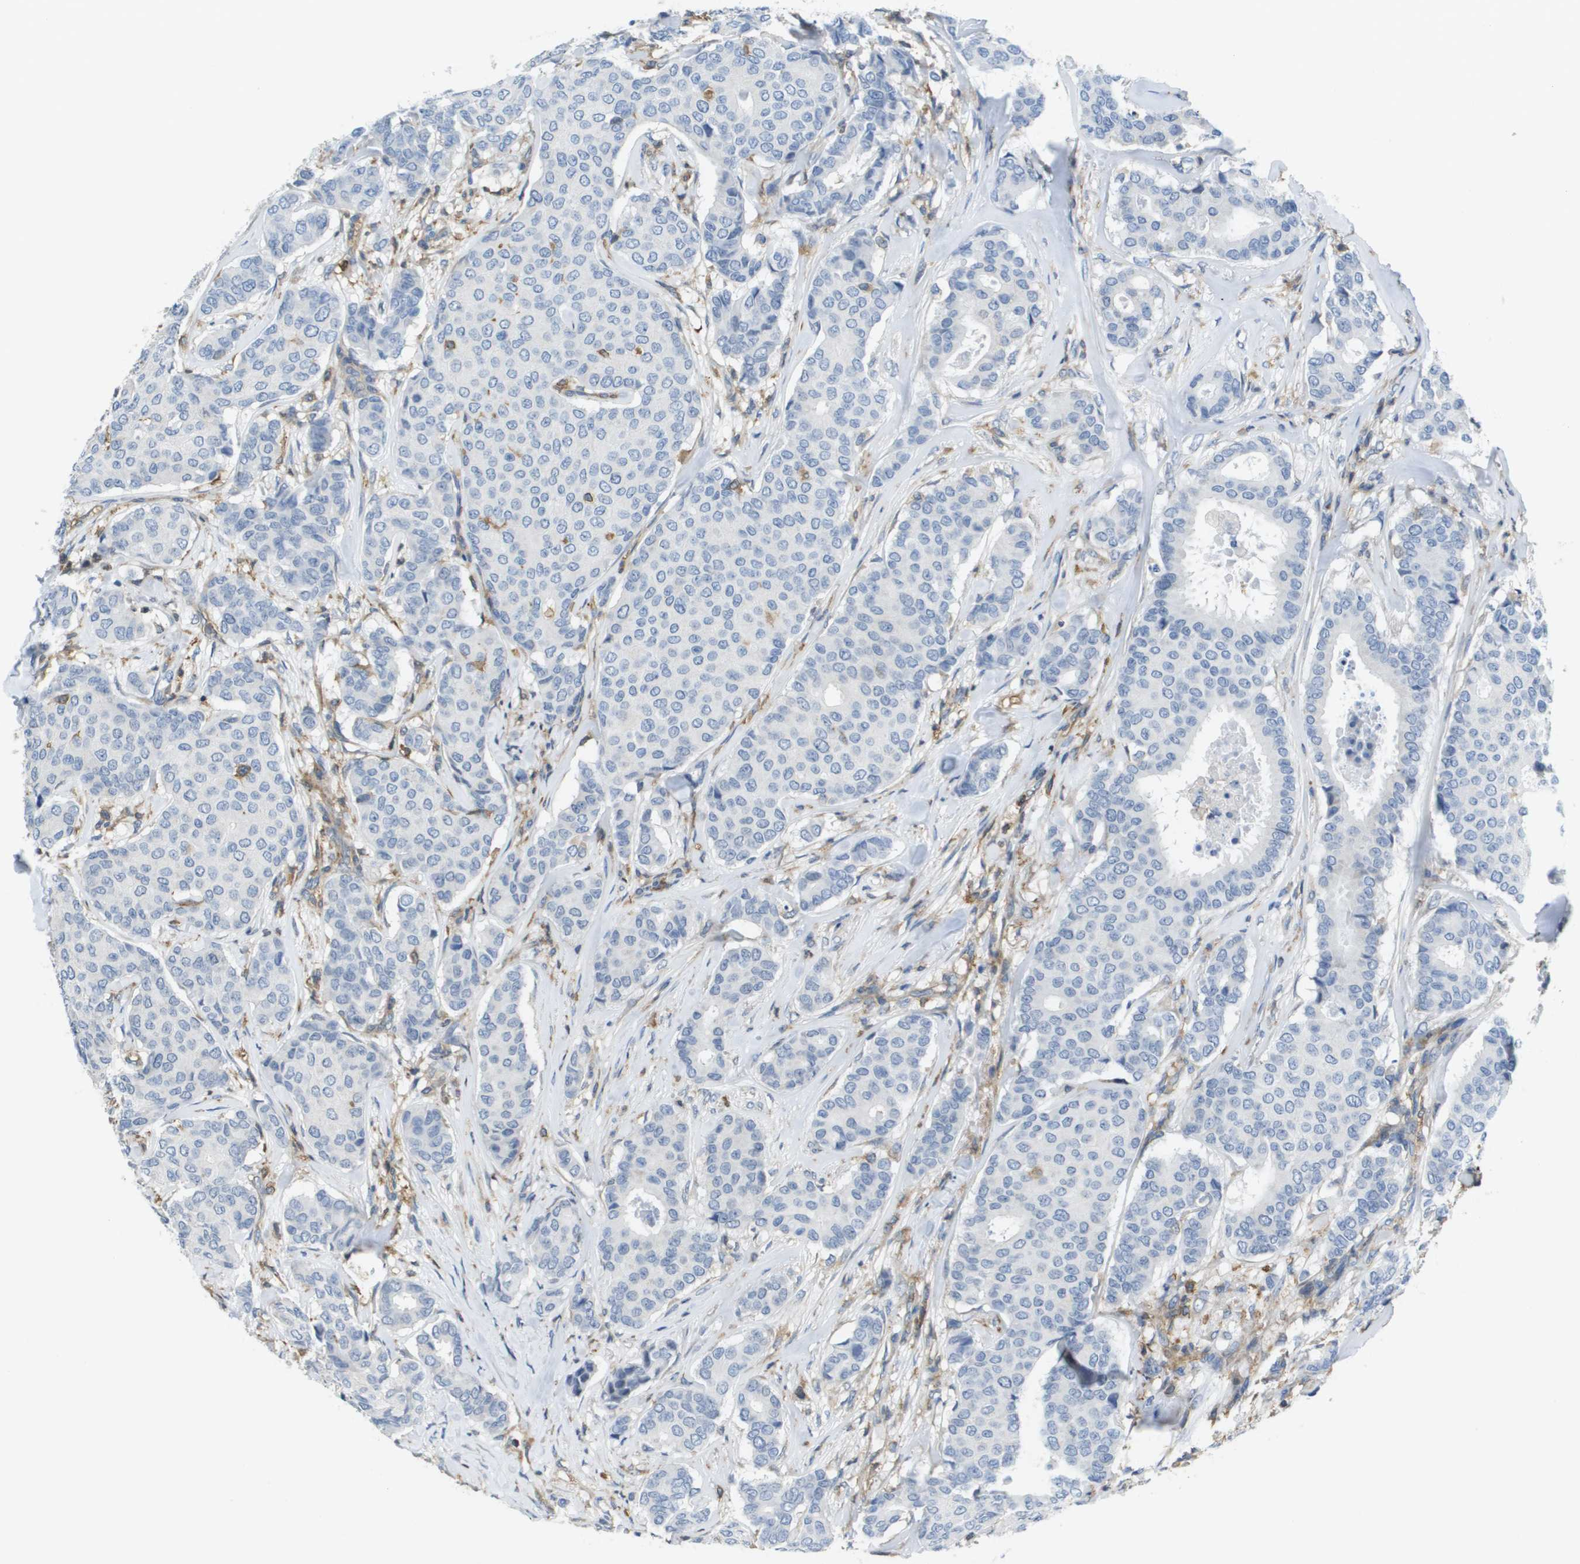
{"staining": {"intensity": "negative", "quantity": "none", "location": "none"}, "tissue": "breast cancer", "cell_type": "Tumor cells", "image_type": "cancer", "snomed": [{"axis": "morphology", "description": "Duct carcinoma"}, {"axis": "topography", "description": "Breast"}], "caption": "An immunohistochemistry micrograph of breast cancer (invasive ductal carcinoma) is shown. There is no staining in tumor cells of breast cancer (invasive ductal carcinoma). Nuclei are stained in blue.", "gene": "RCSD1", "patient": {"sex": "female", "age": 75}}